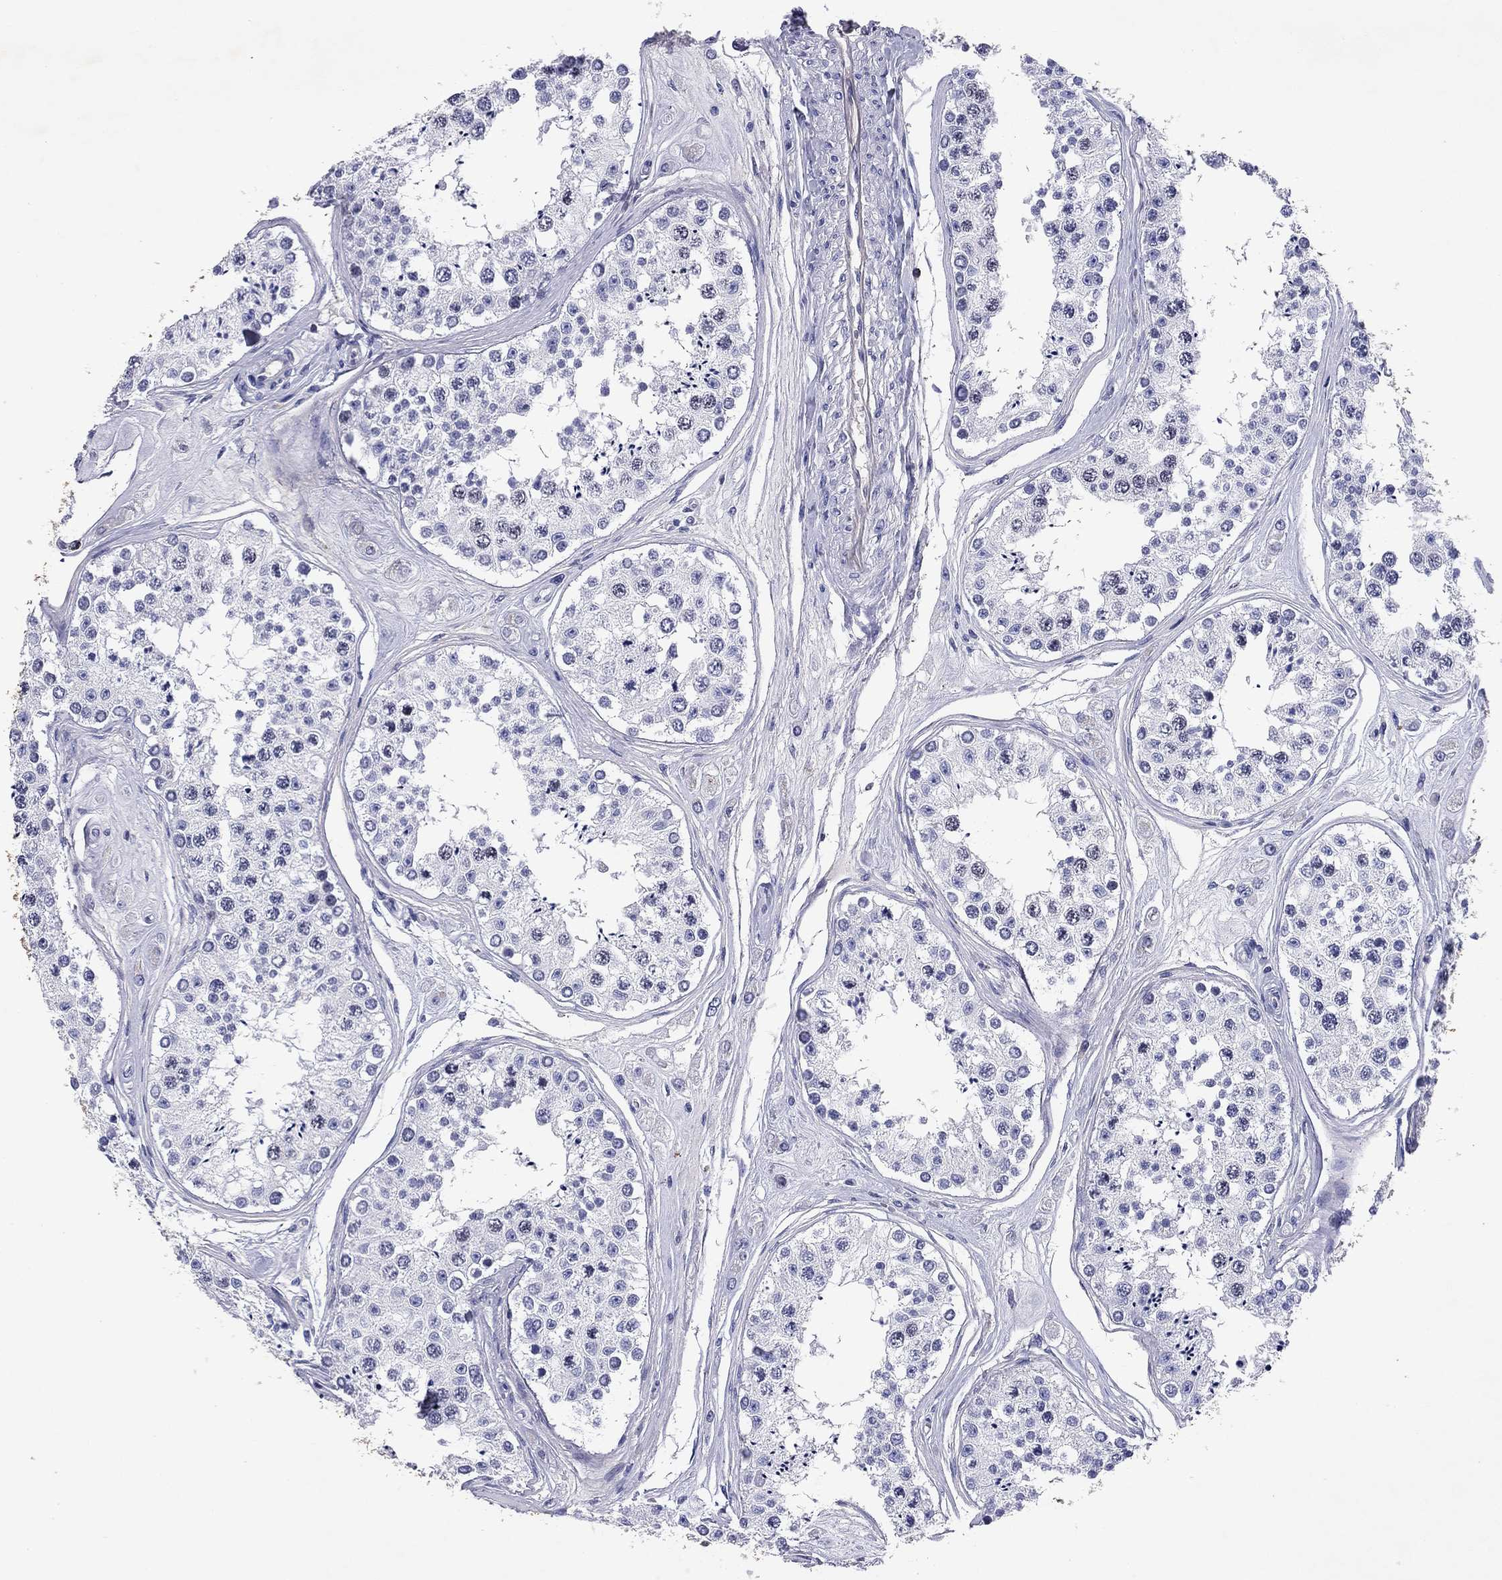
{"staining": {"intensity": "moderate", "quantity": "<25%", "location": "nuclear"}, "tissue": "testis", "cell_type": "Cells in seminiferous ducts", "image_type": "normal", "snomed": [{"axis": "morphology", "description": "Normal tissue, NOS"}, {"axis": "topography", "description": "Testis"}], "caption": "Immunohistochemical staining of normal human testis shows <25% levels of moderate nuclear protein positivity in approximately <25% of cells in seminiferous ducts.", "gene": "GZMK", "patient": {"sex": "male", "age": 25}}